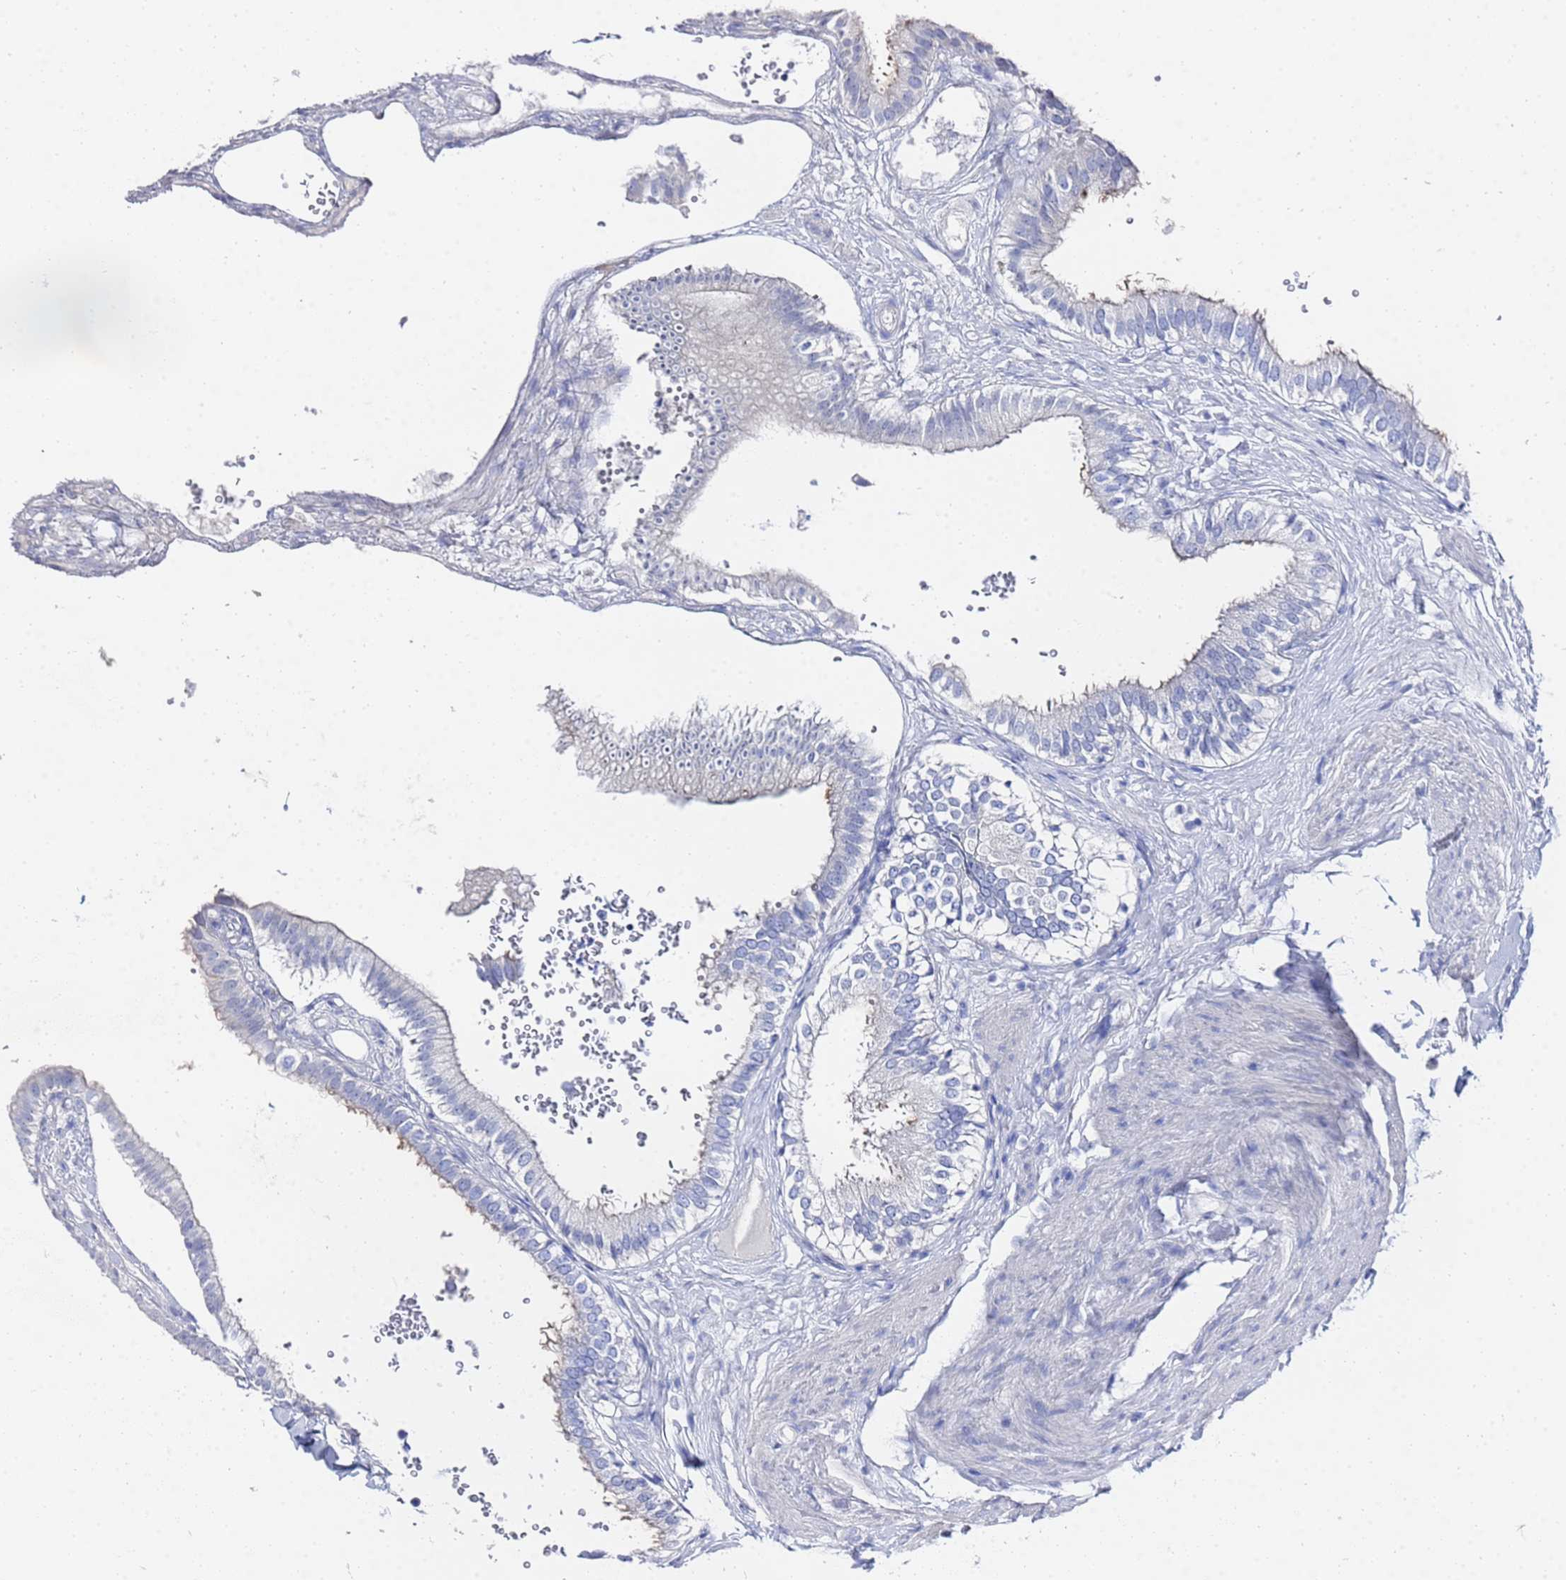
{"staining": {"intensity": "negative", "quantity": "none", "location": "none"}, "tissue": "gallbladder", "cell_type": "Glandular cells", "image_type": "normal", "snomed": [{"axis": "morphology", "description": "Normal tissue, NOS"}, {"axis": "topography", "description": "Gallbladder"}], "caption": "High magnification brightfield microscopy of benign gallbladder stained with DAB (3,3'-diaminobenzidine) (brown) and counterstained with hematoxylin (blue): glandular cells show no significant positivity. Nuclei are stained in blue.", "gene": "GGT1", "patient": {"sex": "female", "age": 61}}